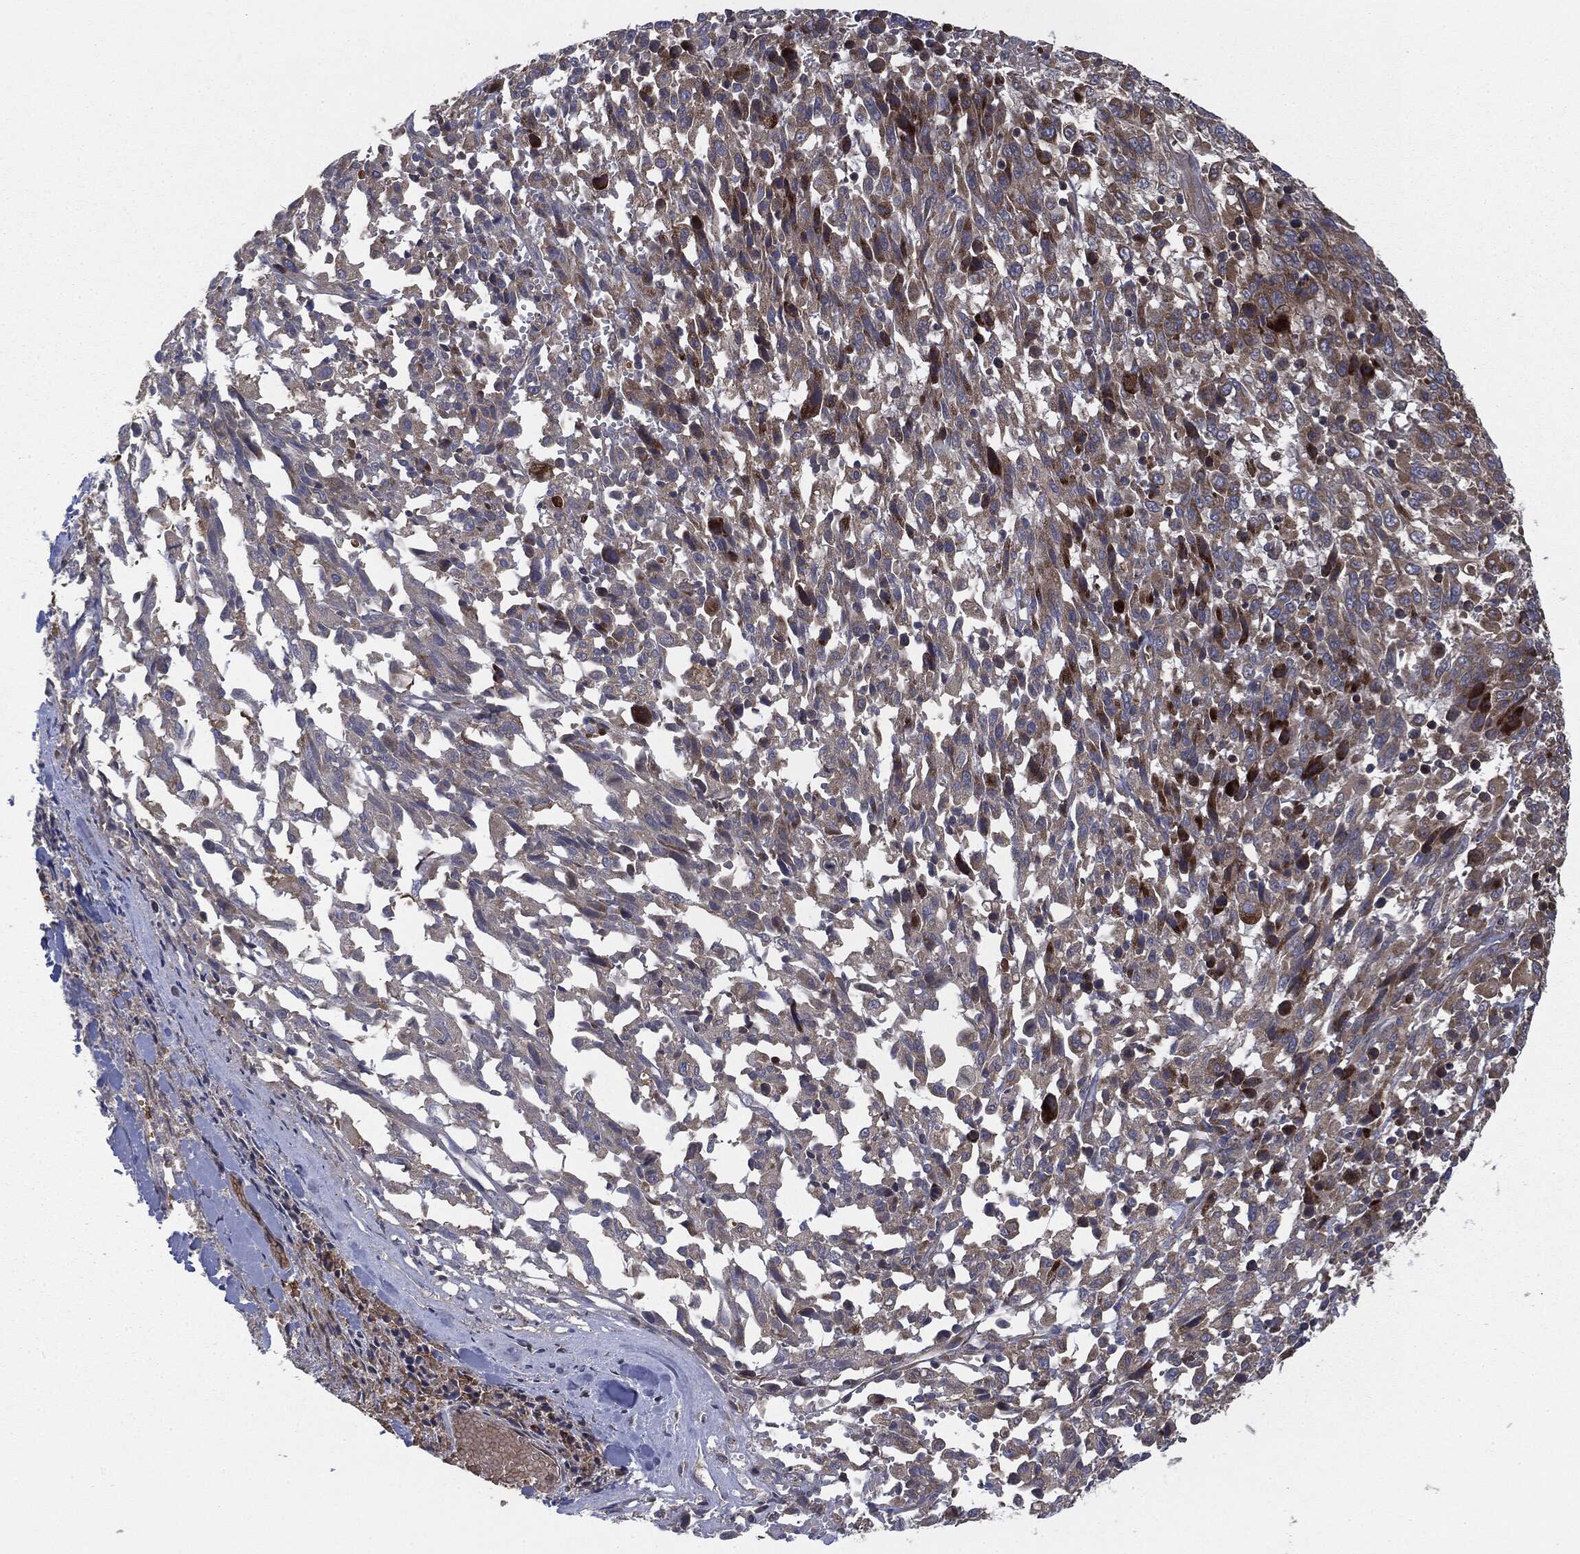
{"staining": {"intensity": "moderate", "quantity": "25%-75%", "location": "cytoplasmic/membranous"}, "tissue": "melanoma", "cell_type": "Tumor cells", "image_type": "cancer", "snomed": [{"axis": "morphology", "description": "Malignant melanoma, NOS"}, {"axis": "topography", "description": "Skin"}], "caption": "Immunohistochemical staining of human melanoma shows moderate cytoplasmic/membranous protein positivity in approximately 25%-75% of tumor cells. (Brightfield microscopy of DAB IHC at high magnification).", "gene": "EIF2AK2", "patient": {"sex": "female", "age": 91}}